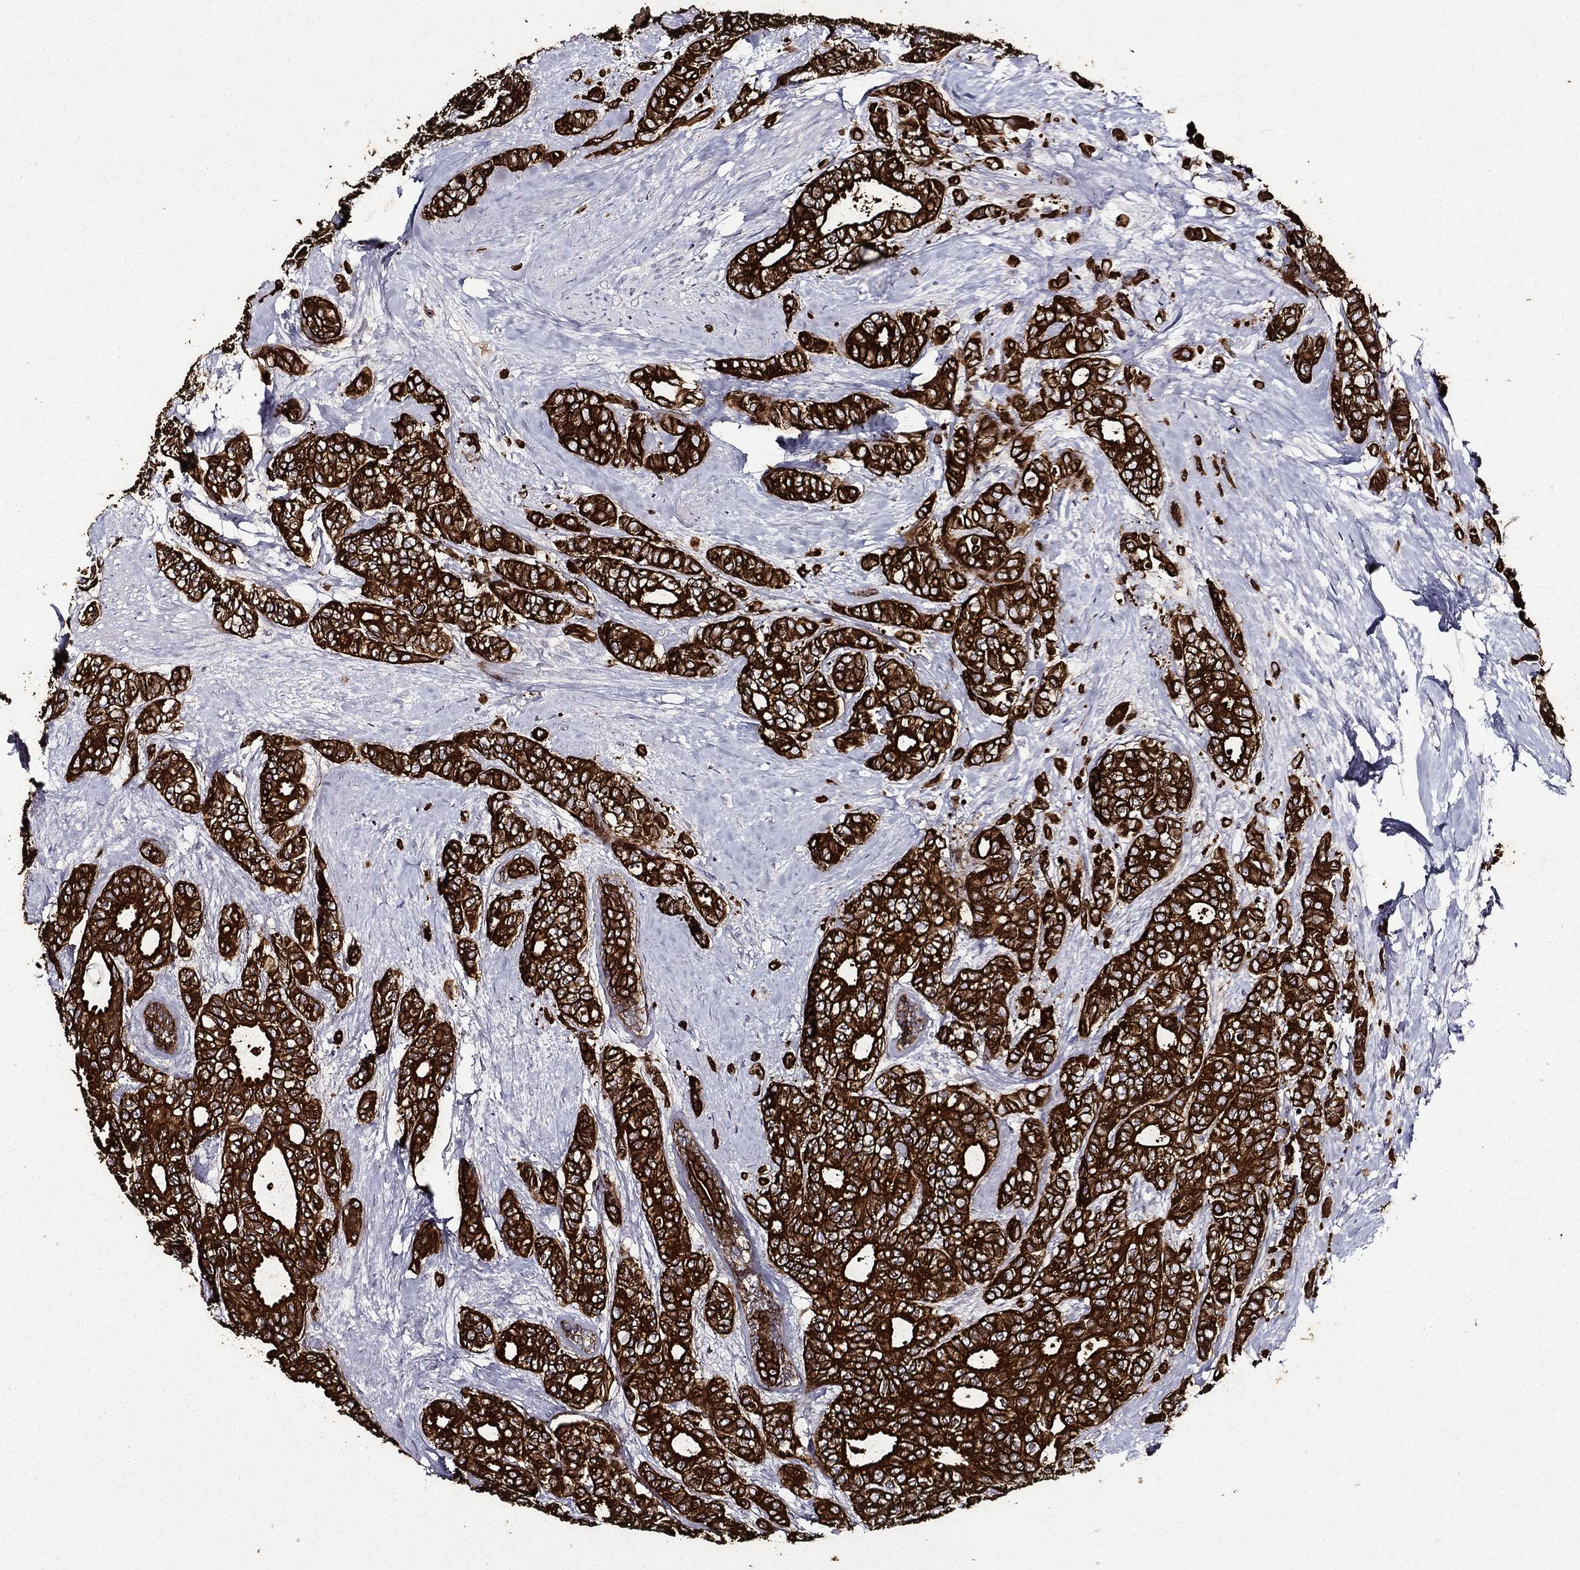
{"staining": {"intensity": "strong", "quantity": ">75%", "location": "cytoplasmic/membranous"}, "tissue": "breast cancer", "cell_type": "Tumor cells", "image_type": "cancer", "snomed": [{"axis": "morphology", "description": "Duct carcinoma"}, {"axis": "topography", "description": "Breast"}], "caption": "Breast cancer (invasive ductal carcinoma) was stained to show a protein in brown. There is high levels of strong cytoplasmic/membranous positivity in approximately >75% of tumor cells.", "gene": "KRT7", "patient": {"sex": "female", "age": 71}}